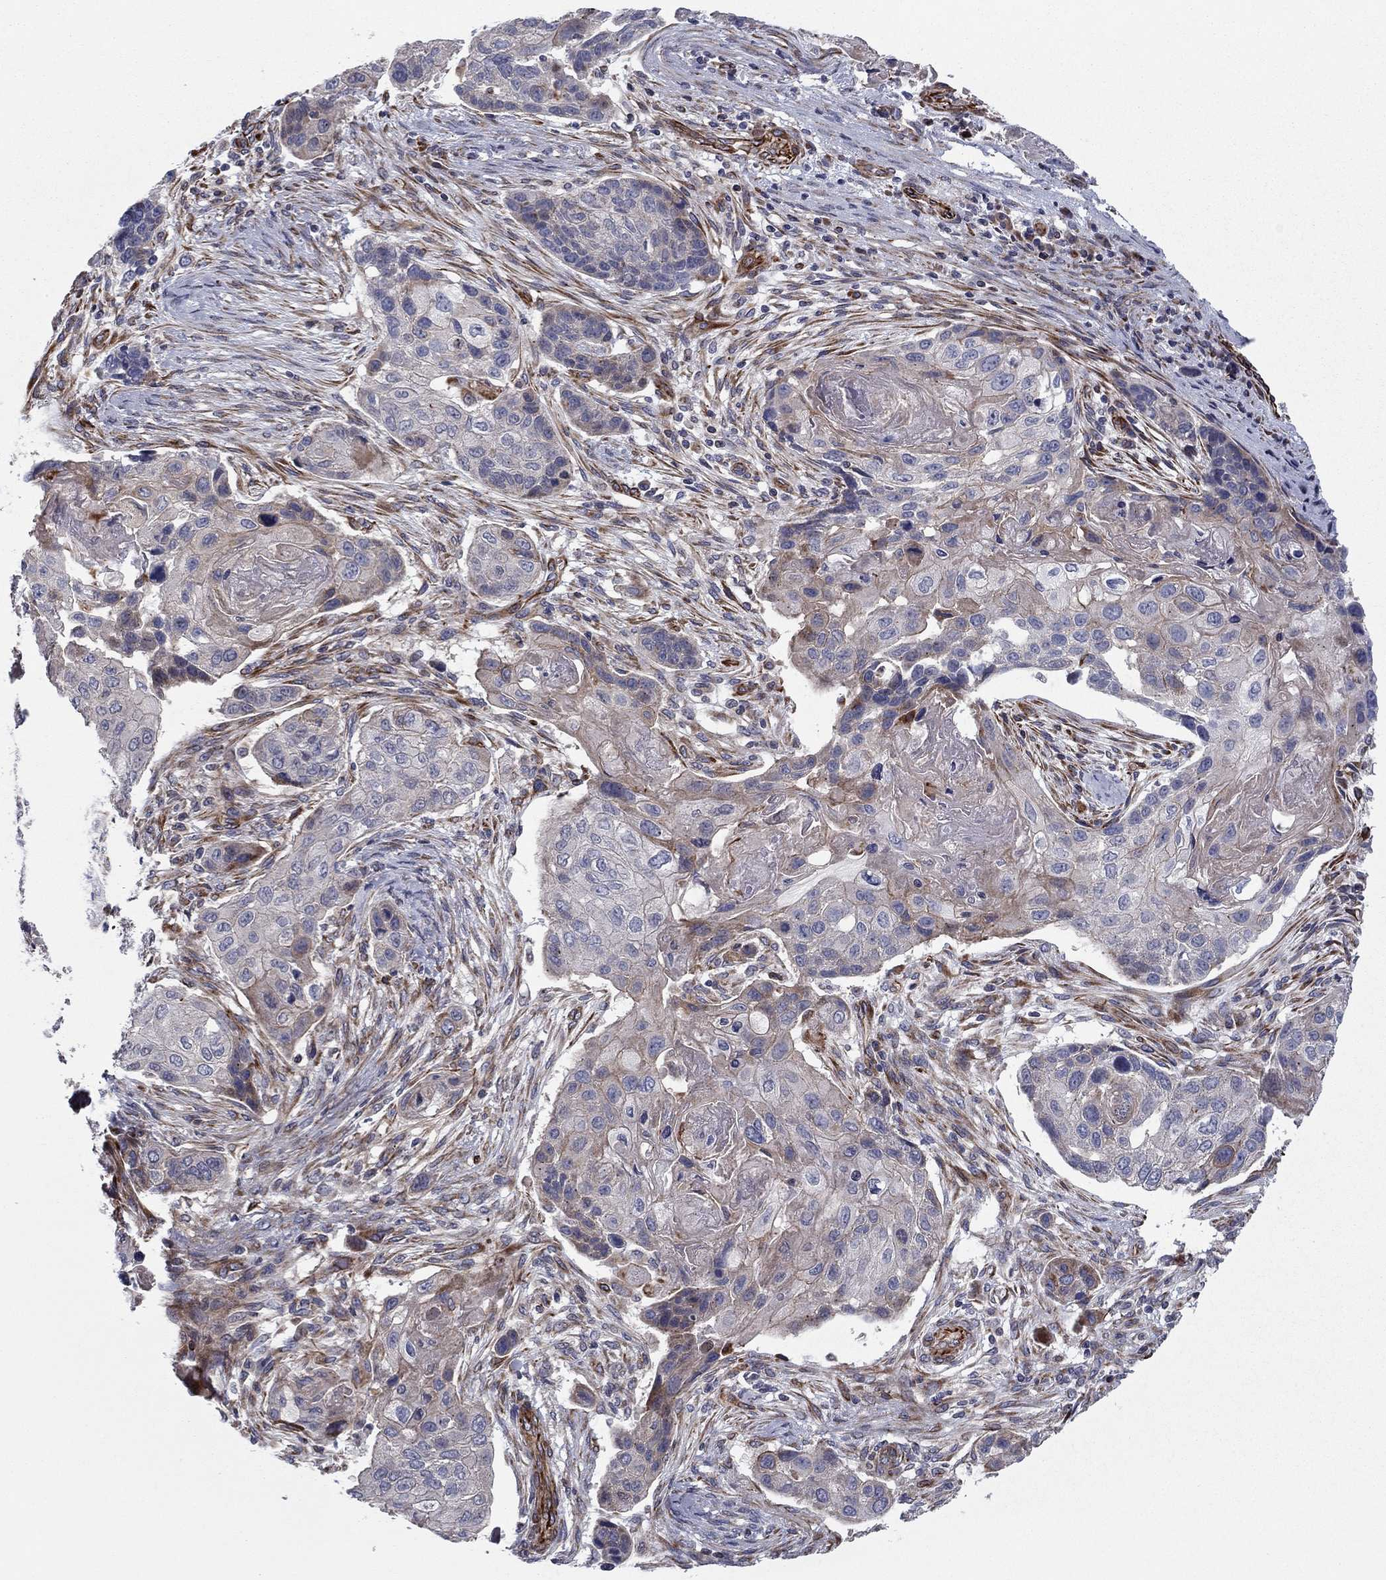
{"staining": {"intensity": "weak", "quantity": "<25%", "location": "cytoplasmic/membranous"}, "tissue": "lung cancer", "cell_type": "Tumor cells", "image_type": "cancer", "snomed": [{"axis": "morphology", "description": "Normal tissue, NOS"}, {"axis": "morphology", "description": "Squamous cell carcinoma, NOS"}, {"axis": "topography", "description": "Bronchus"}, {"axis": "topography", "description": "Lung"}], "caption": "Human lung cancer (squamous cell carcinoma) stained for a protein using immunohistochemistry (IHC) shows no staining in tumor cells.", "gene": "CLSTN1", "patient": {"sex": "male", "age": 69}}